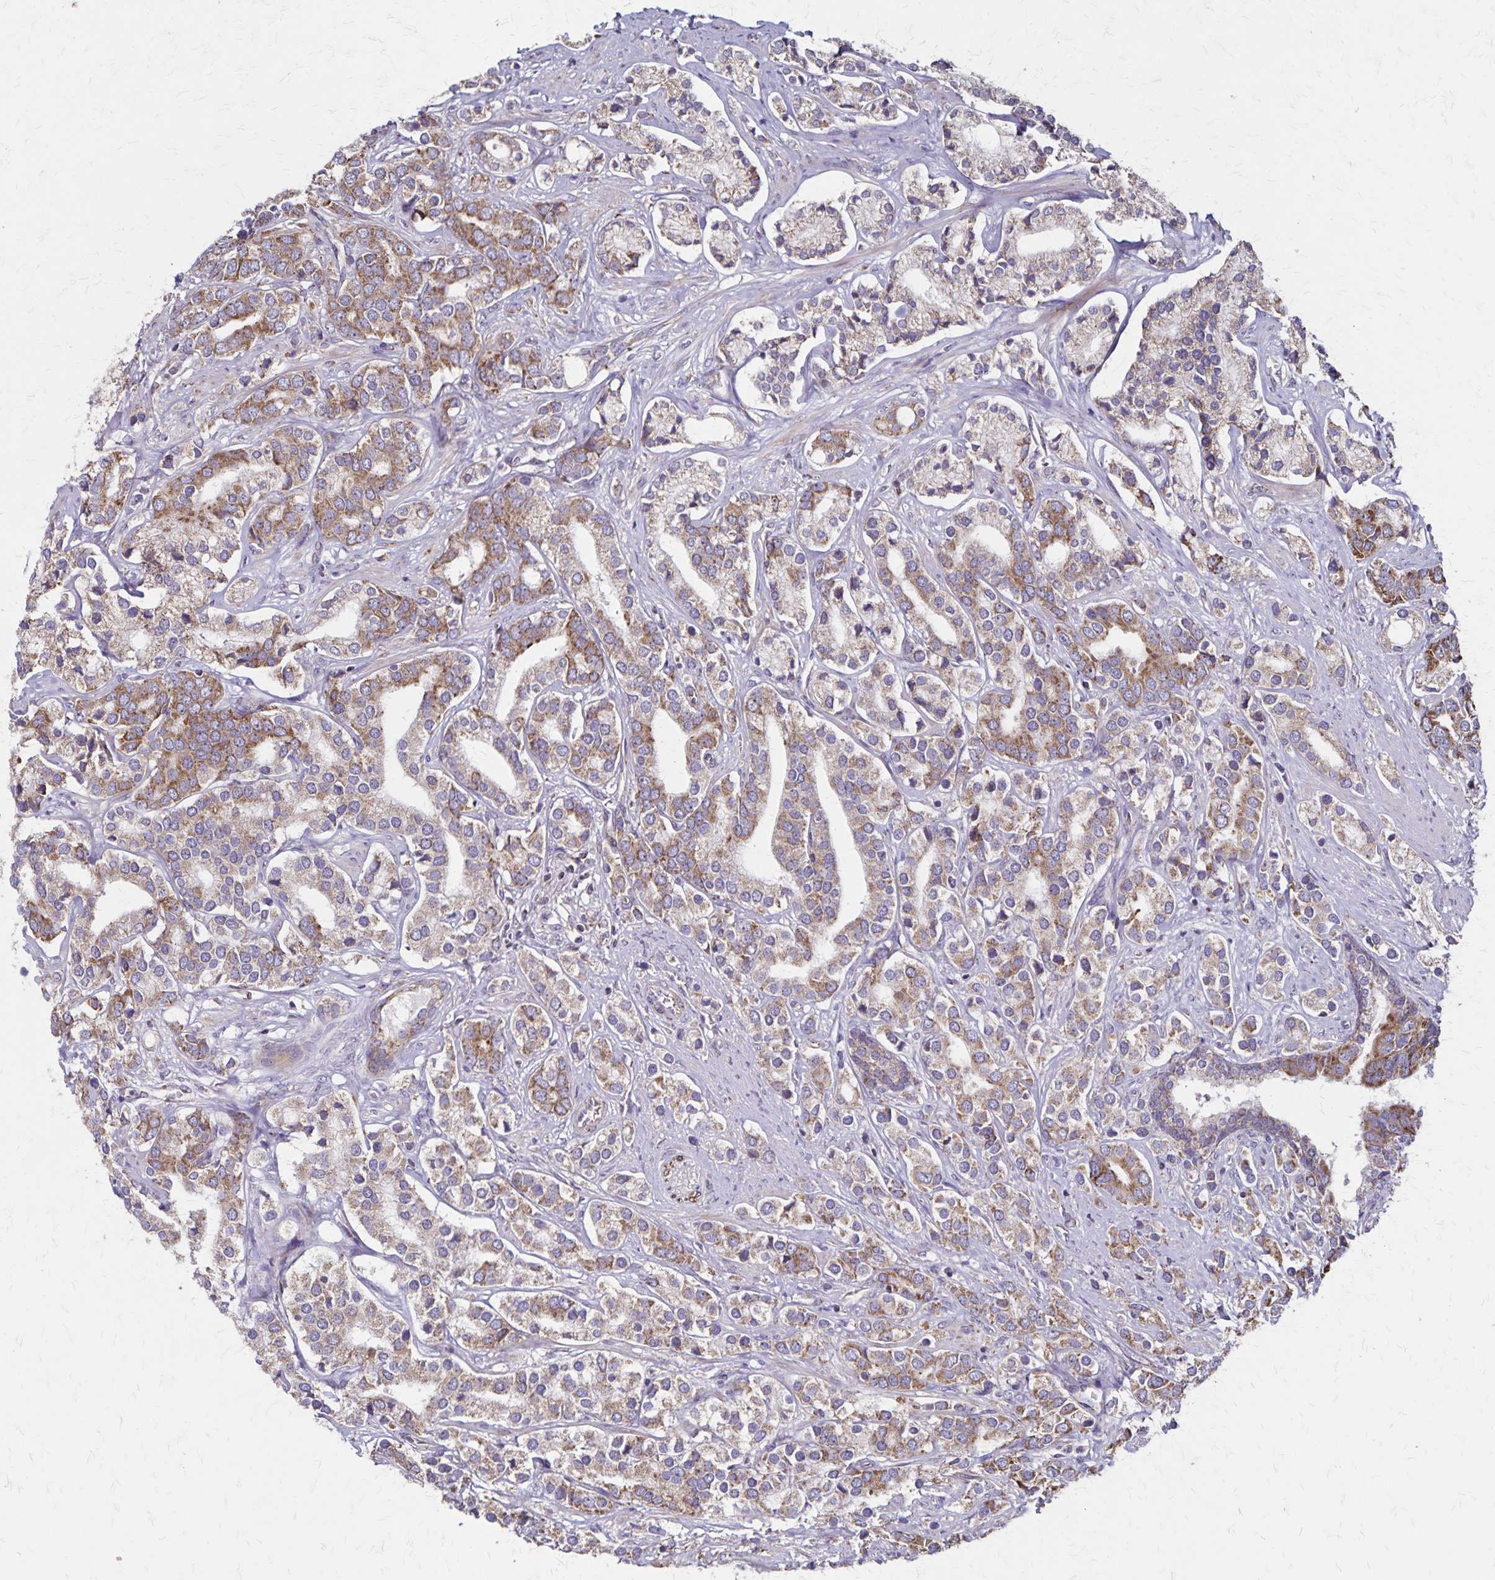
{"staining": {"intensity": "moderate", "quantity": "25%-75%", "location": "cytoplasmic/membranous"}, "tissue": "prostate cancer", "cell_type": "Tumor cells", "image_type": "cancer", "snomed": [{"axis": "morphology", "description": "Adenocarcinoma, High grade"}, {"axis": "topography", "description": "Prostate"}], "caption": "Immunohistochemistry of human prostate cancer reveals medium levels of moderate cytoplasmic/membranous staining in about 25%-75% of tumor cells.", "gene": "NFS1", "patient": {"sex": "male", "age": 58}}